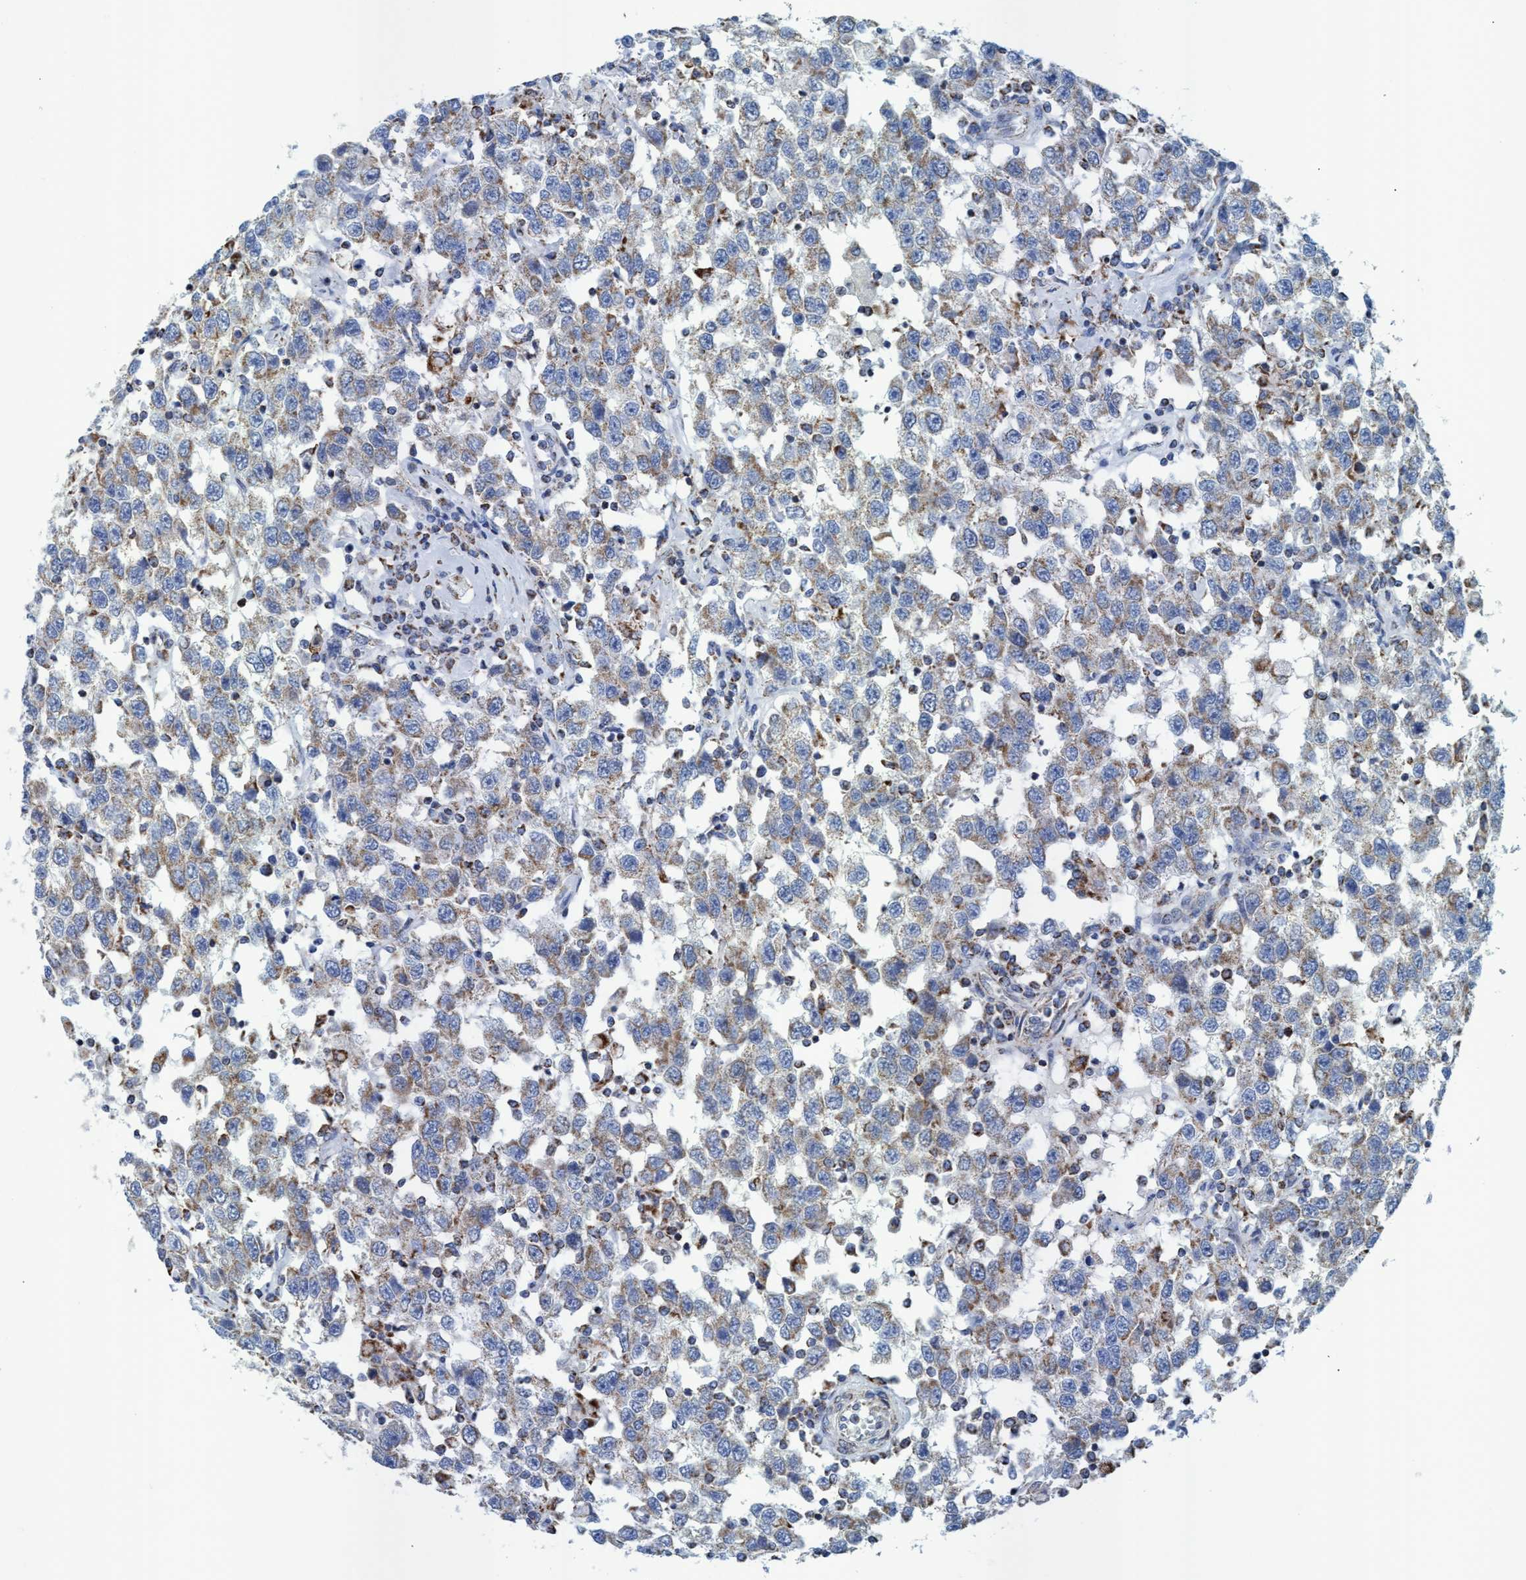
{"staining": {"intensity": "moderate", "quantity": ">75%", "location": "cytoplasmic/membranous"}, "tissue": "testis cancer", "cell_type": "Tumor cells", "image_type": "cancer", "snomed": [{"axis": "morphology", "description": "Seminoma, NOS"}, {"axis": "topography", "description": "Testis"}], "caption": "Testis seminoma stained with immunohistochemistry displays moderate cytoplasmic/membranous positivity in approximately >75% of tumor cells.", "gene": "GGA3", "patient": {"sex": "male", "age": 41}}